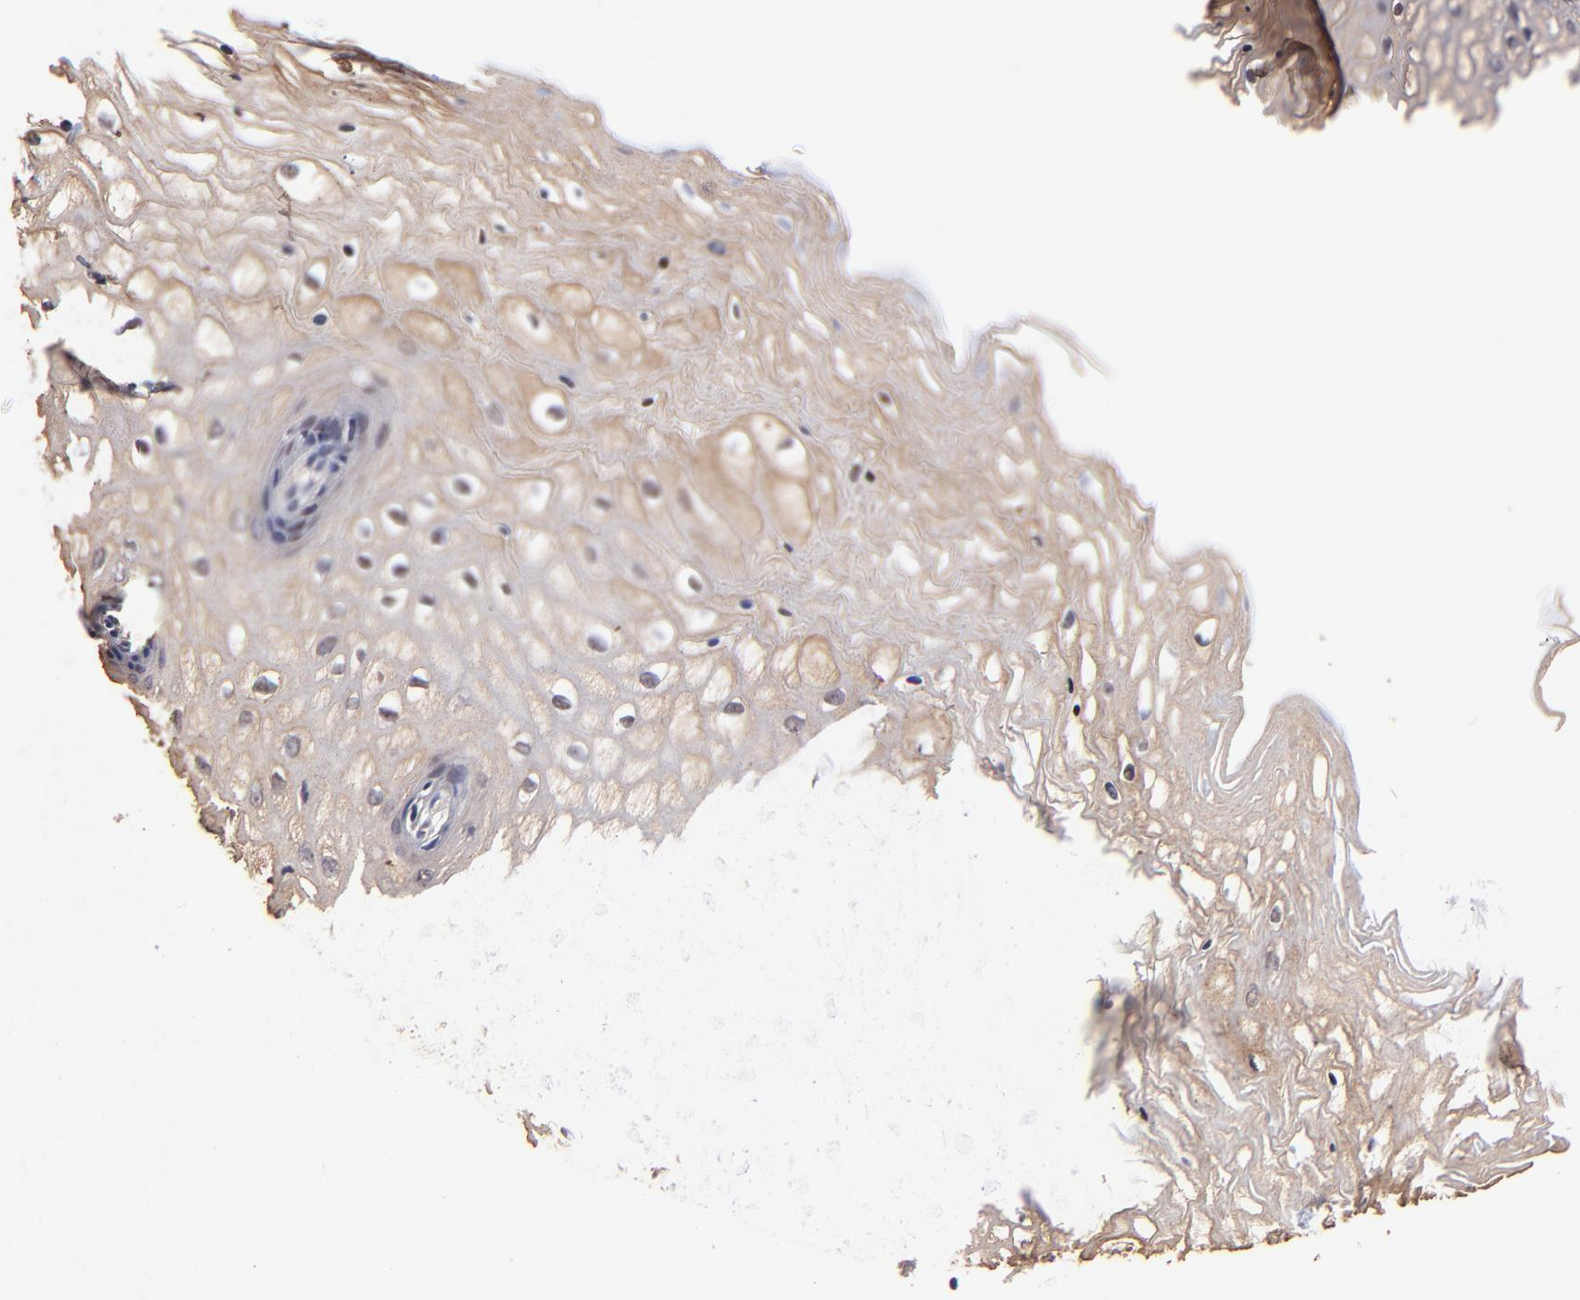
{"staining": {"intensity": "moderate", "quantity": "25%-75%", "location": "nuclear"}, "tissue": "vagina", "cell_type": "Squamous epithelial cells", "image_type": "normal", "snomed": [{"axis": "morphology", "description": "Normal tissue, NOS"}, {"axis": "topography", "description": "Vagina"}], "caption": "A medium amount of moderate nuclear expression is appreciated in about 25%-75% of squamous epithelial cells in benign vagina. The staining was performed using DAB, with brown indicating positive protein expression. Nuclei are stained blue with hematoxylin.", "gene": "PSMA6", "patient": {"sex": "female", "age": 34}}